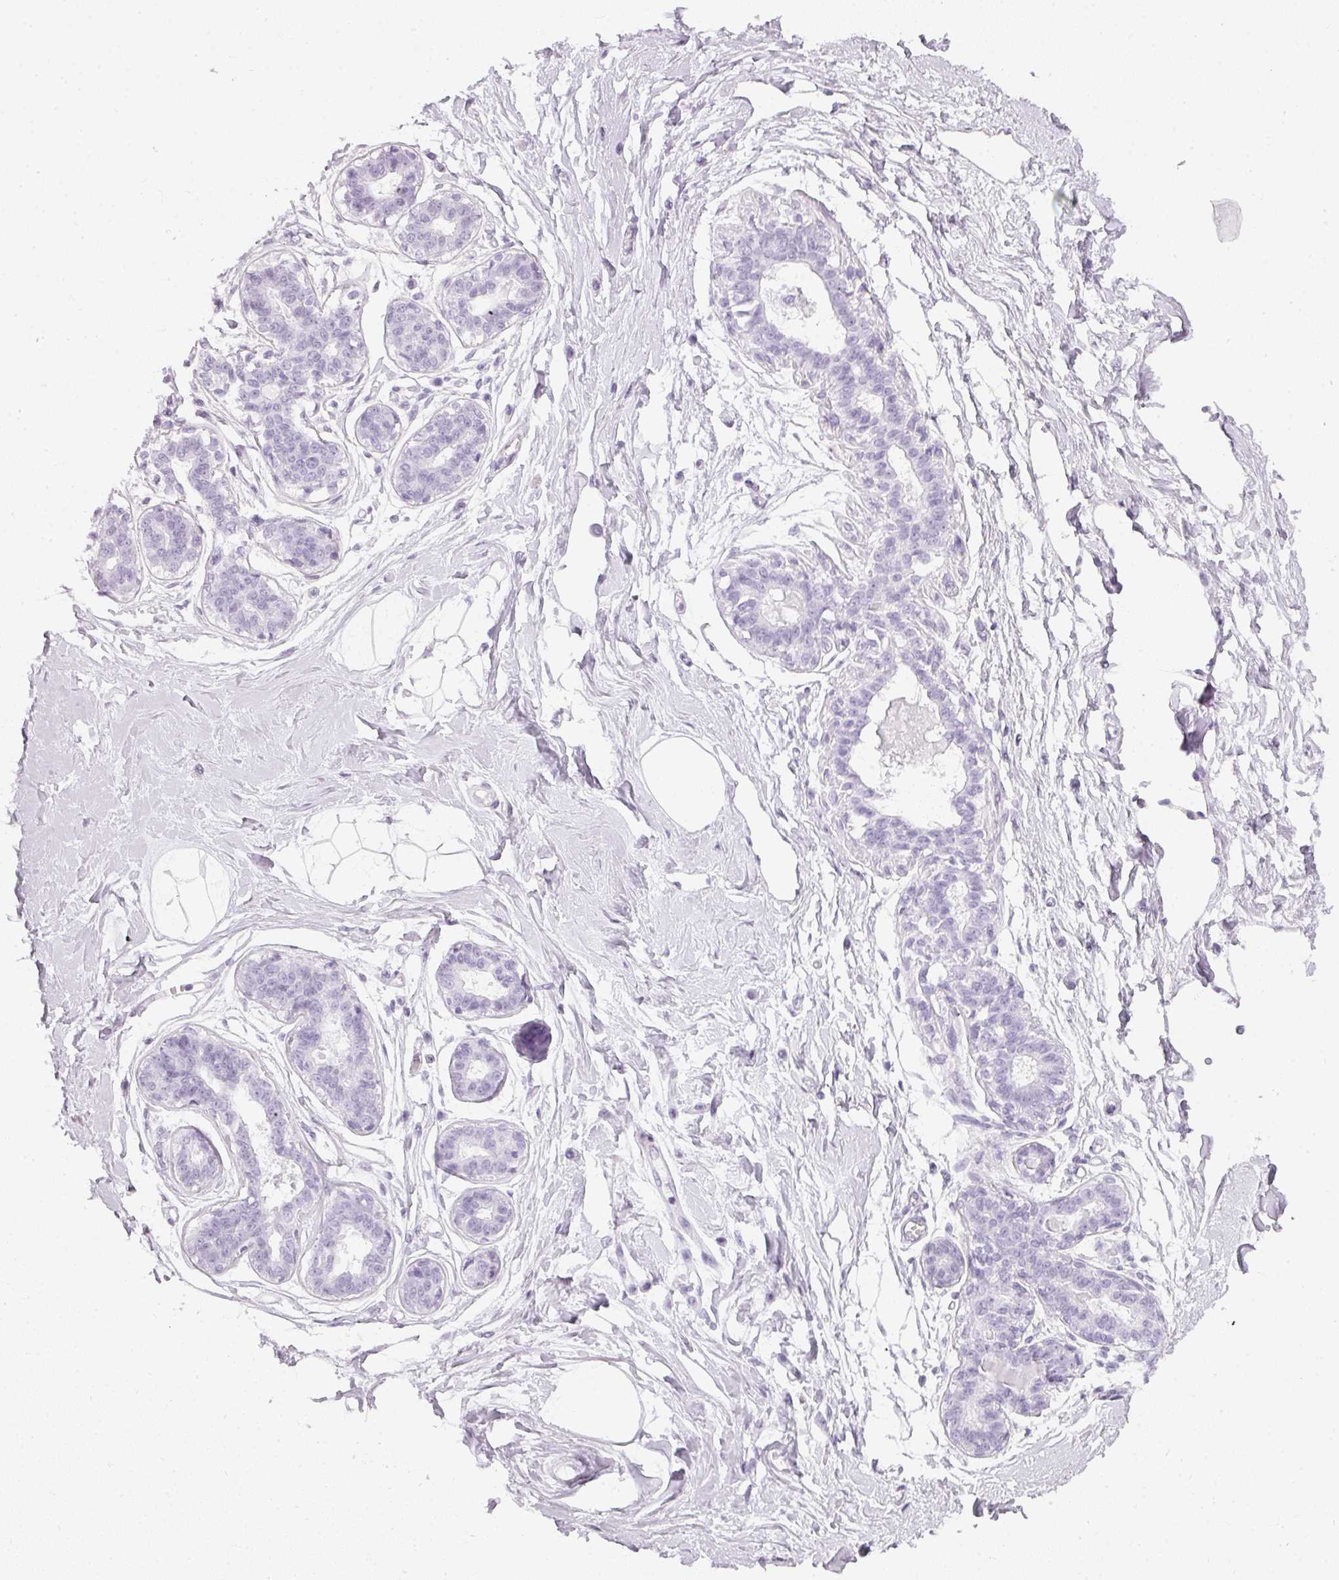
{"staining": {"intensity": "negative", "quantity": "none", "location": "none"}, "tissue": "breast", "cell_type": "Adipocytes", "image_type": "normal", "snomed": [{"axis": "morphology", "description": "Normal tissue, NOS"}, {"axis": "topography", "description": "Breast"}], "caption": "Adipocytes show no significant positivity in normal breast.", "gene": "TMEM42", "patient": {"sex": "female", "age": 45}}